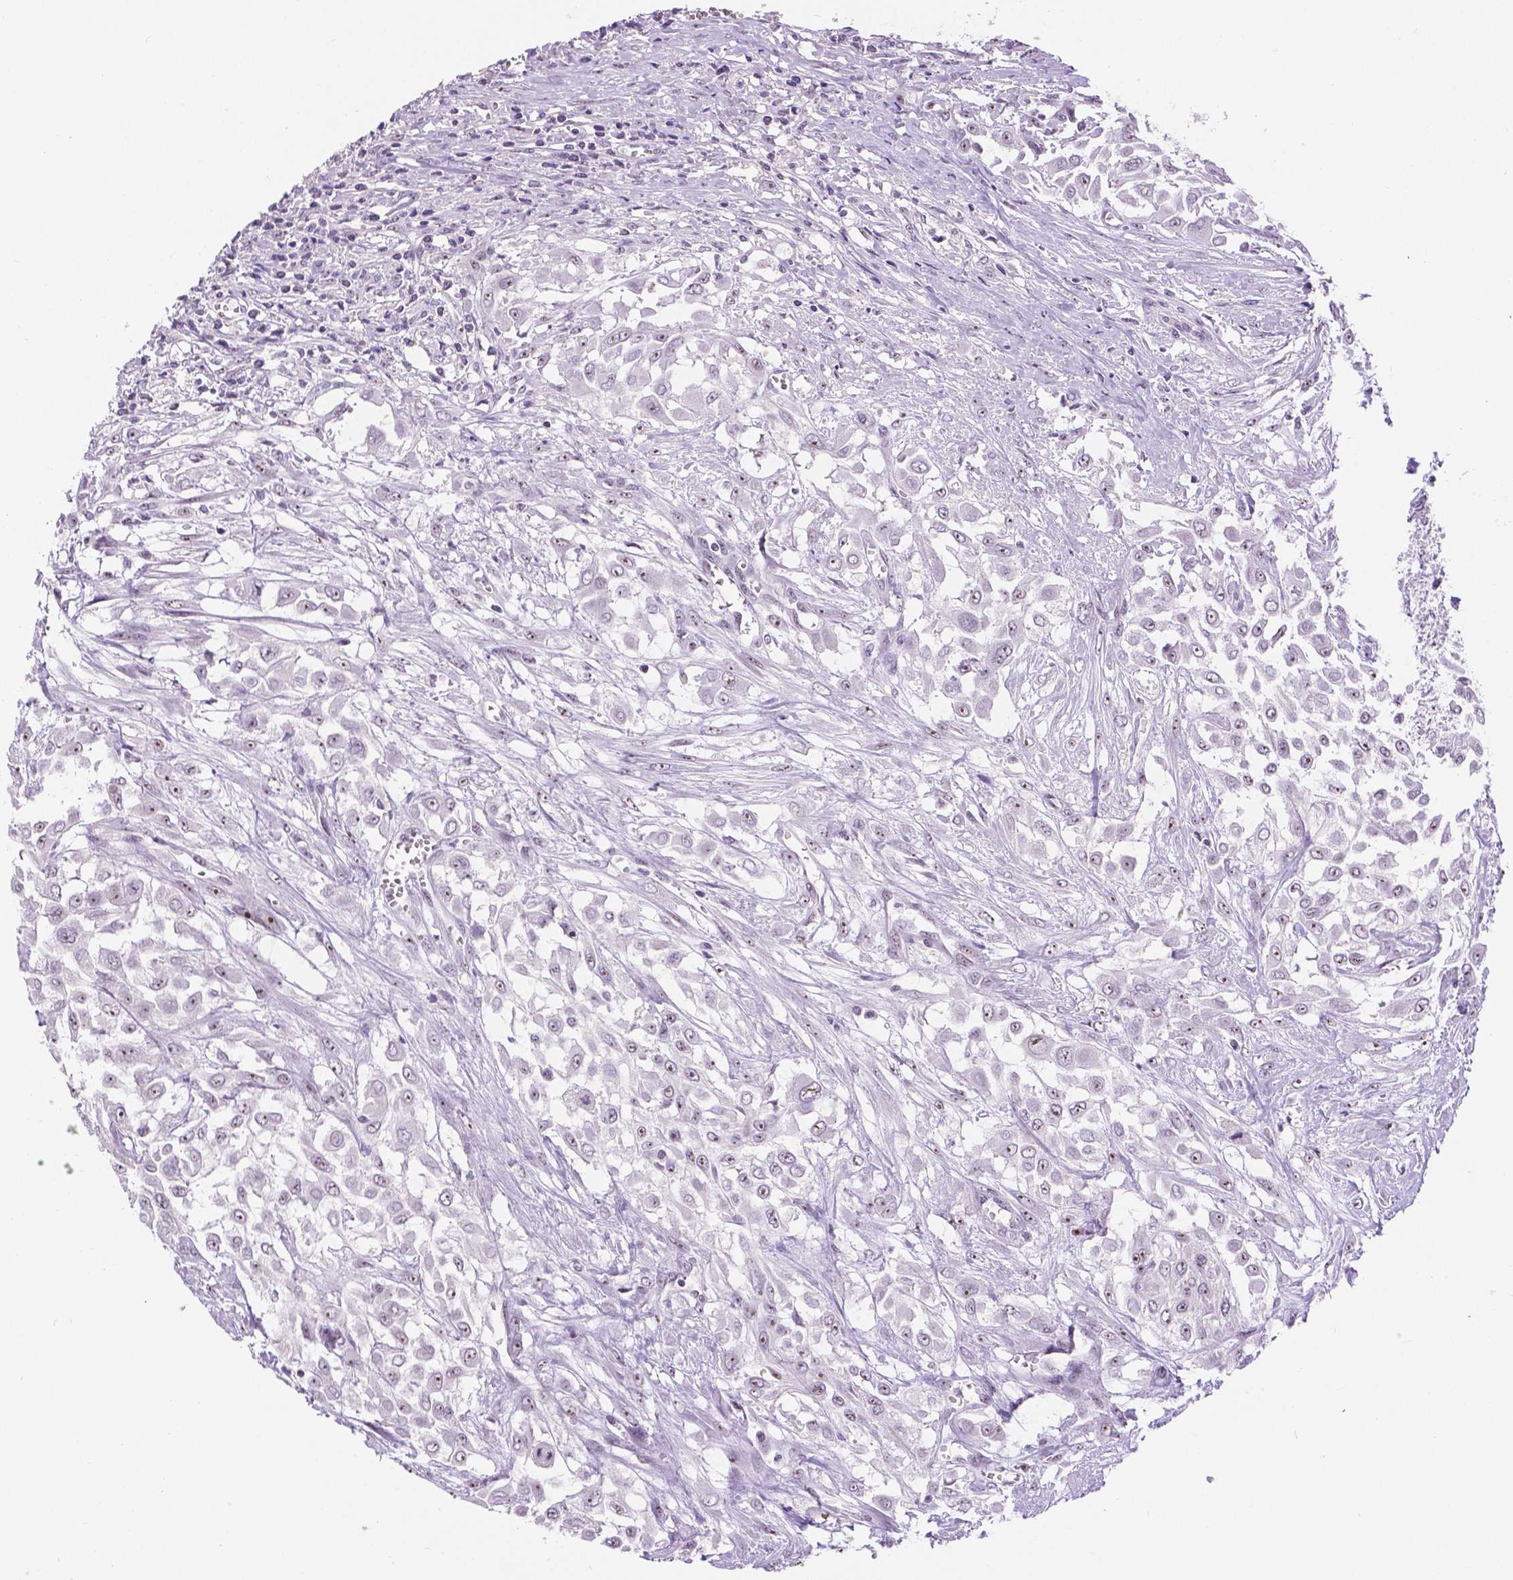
{"staining": {"intensity": "moderate", "quantity": "25%-75%", "location": "nuclear"}, "tissue": "urothelial cancer", "cell_type": "Tumor cells", "image_type": "cancer", "snomed": [{"axis": "morphology", "description": "Urothelial carcinoma, High grade"}, {"axis": "topography", "description": "Urinary bladder"}], "caption": "This photomicrograph reveals urothelial cancer stained with IHC to label a protein in brown. The nuclear of tumor cells show moderate positivity for the protein. Nuclei are counter-stained blue.", "gene": "NHP2", "patient": {"sex": "male", "age": 57}}